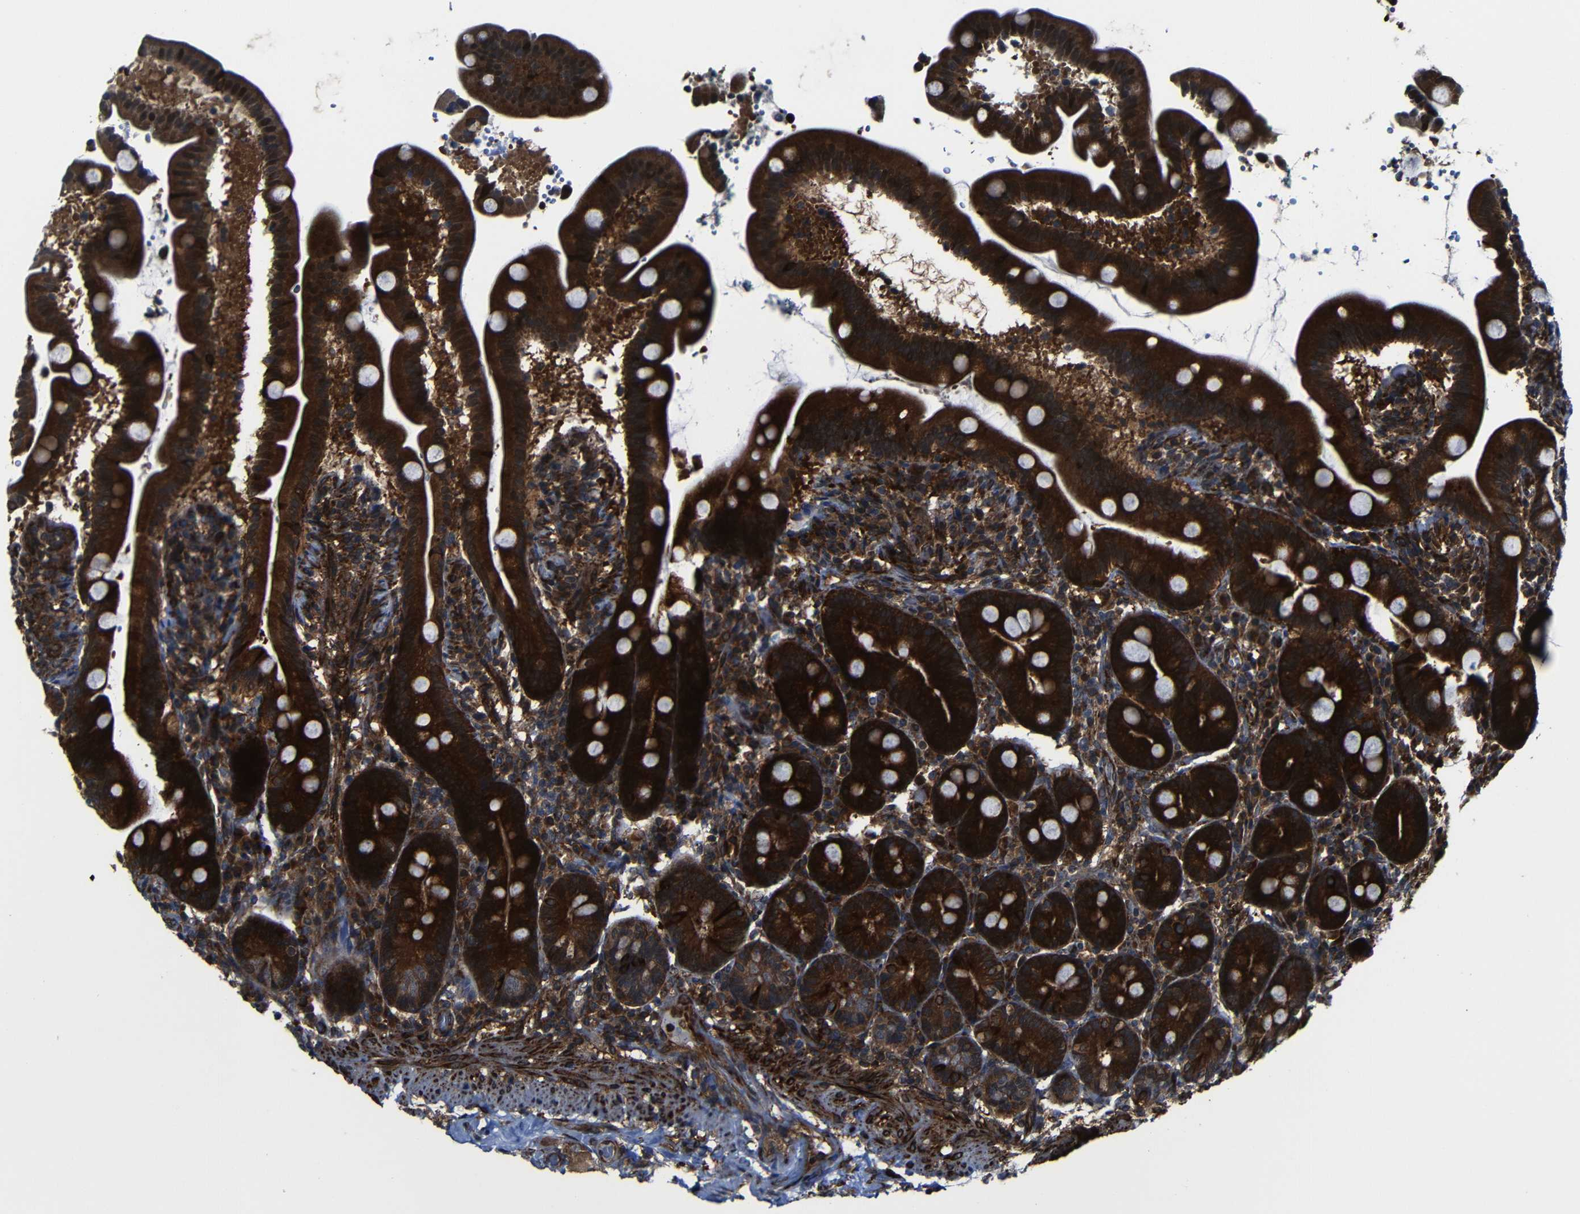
{"staining": {"intensity": "strong", "quantity": ">75%", "location": "cytoplasmic/membranous"}, "tissue": "duodenum", "cell_type": "Glandular cells", "image_type": "normal", "snomed": [{"axis": "morphology", "description": "Normal tissue, NOS"}, {"axis": "topography", "description": "Duodenum"}], "caption": "Immunohistochemical staining of normal human duodenum demonstrates >75% levels of strong cytoplasmic/membranous protein positivity in approximately >75% of glandular cells.", "gene": "KIAA0513", "patient": {"sex": "male", "age": 54}}